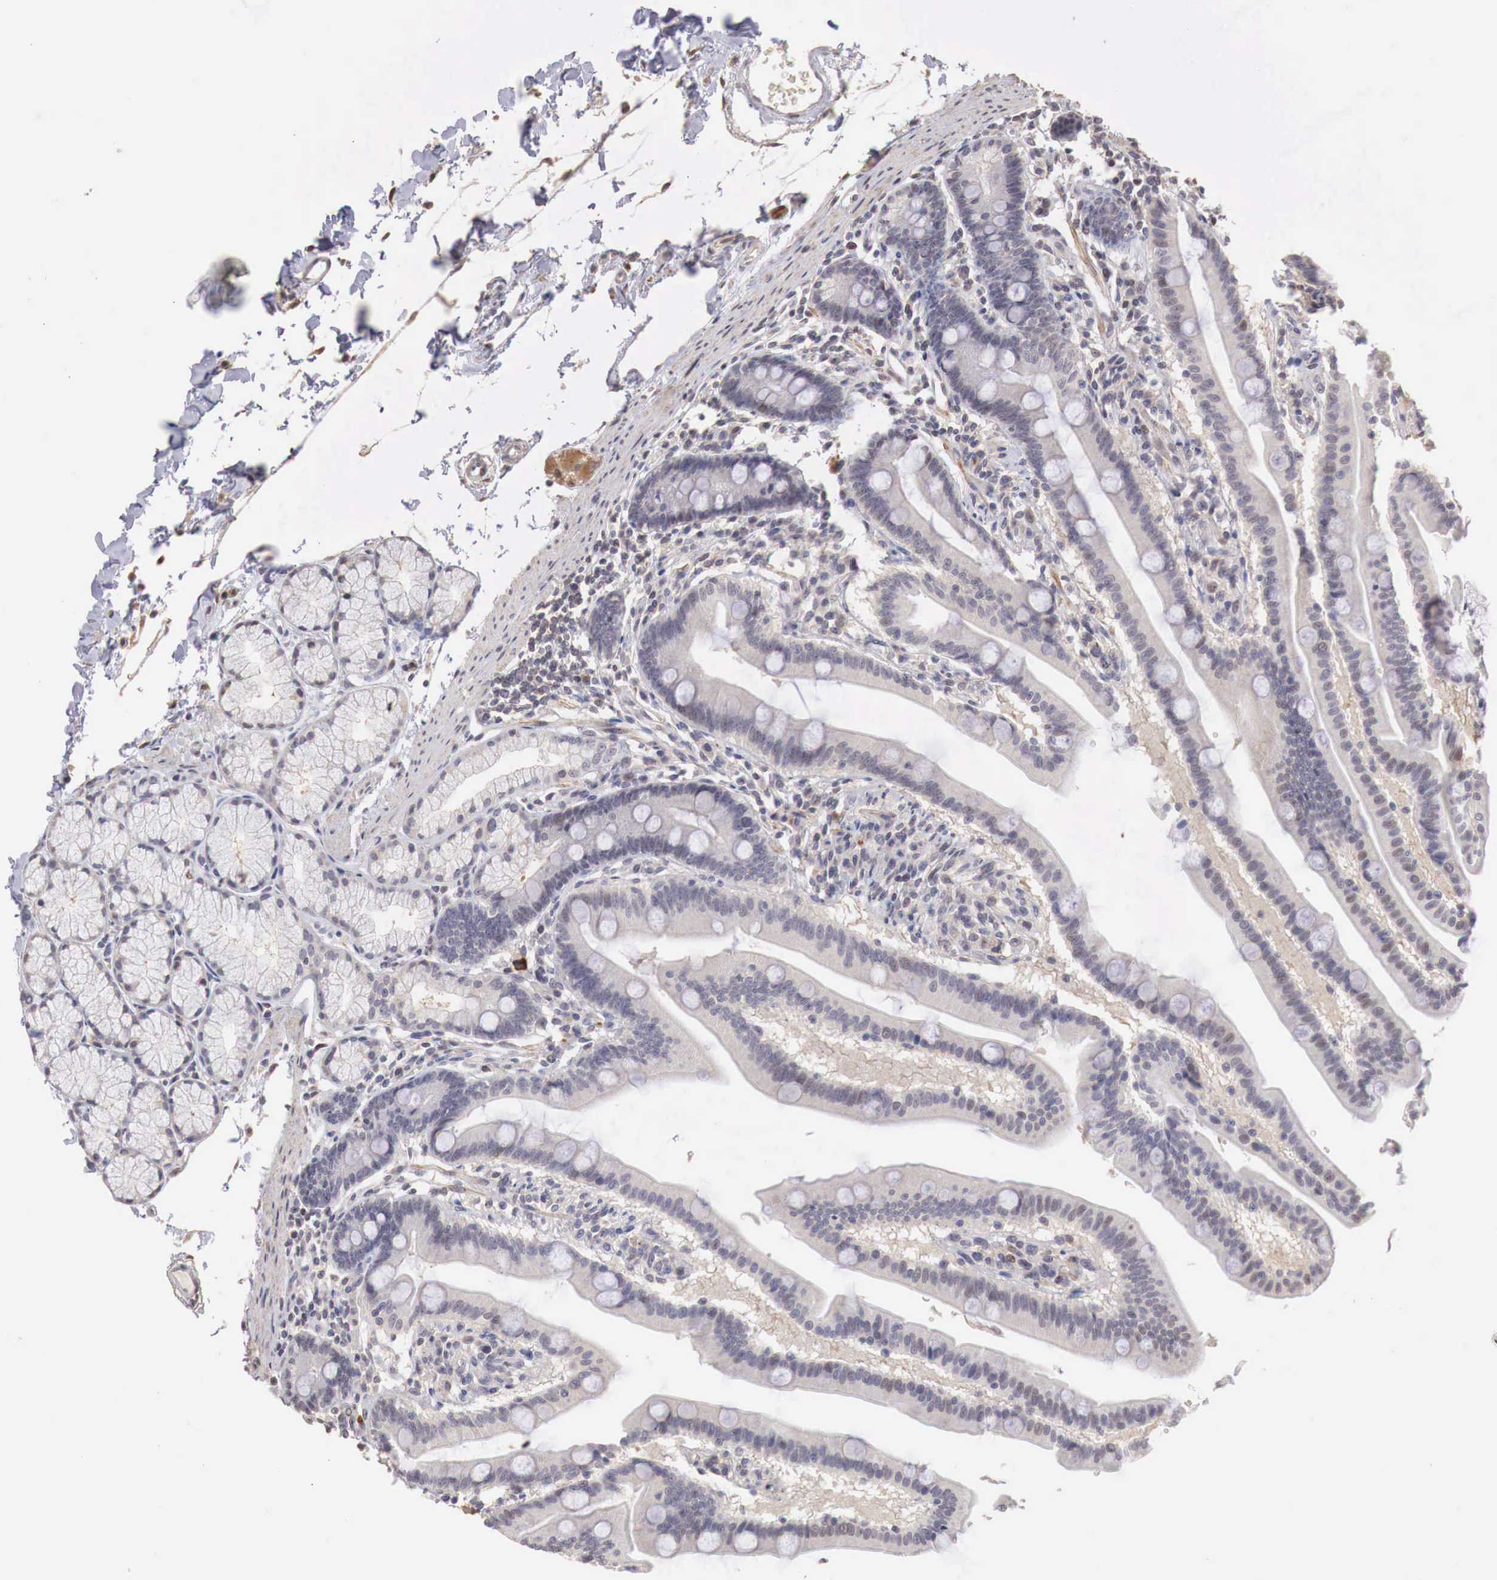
{"staining": {"intensity": "negative", "quantity": "none", "location": "none"}, "tissue": "duodenum", "cell_type": "Glandular cells", "image_type": "normal", "snomed": [{"axis": "morphology", "description": "Normal tissue, NOS"}, {"axis": "topography", "description": "Duodenum"}], "caption": "Protein analysis of normal duodenum demonstrates no significant staining in glandular cells. (DAB IHC, high magnification).", "gene": "TBC1D9", "patient": {"sex": "female", "age": 77}}